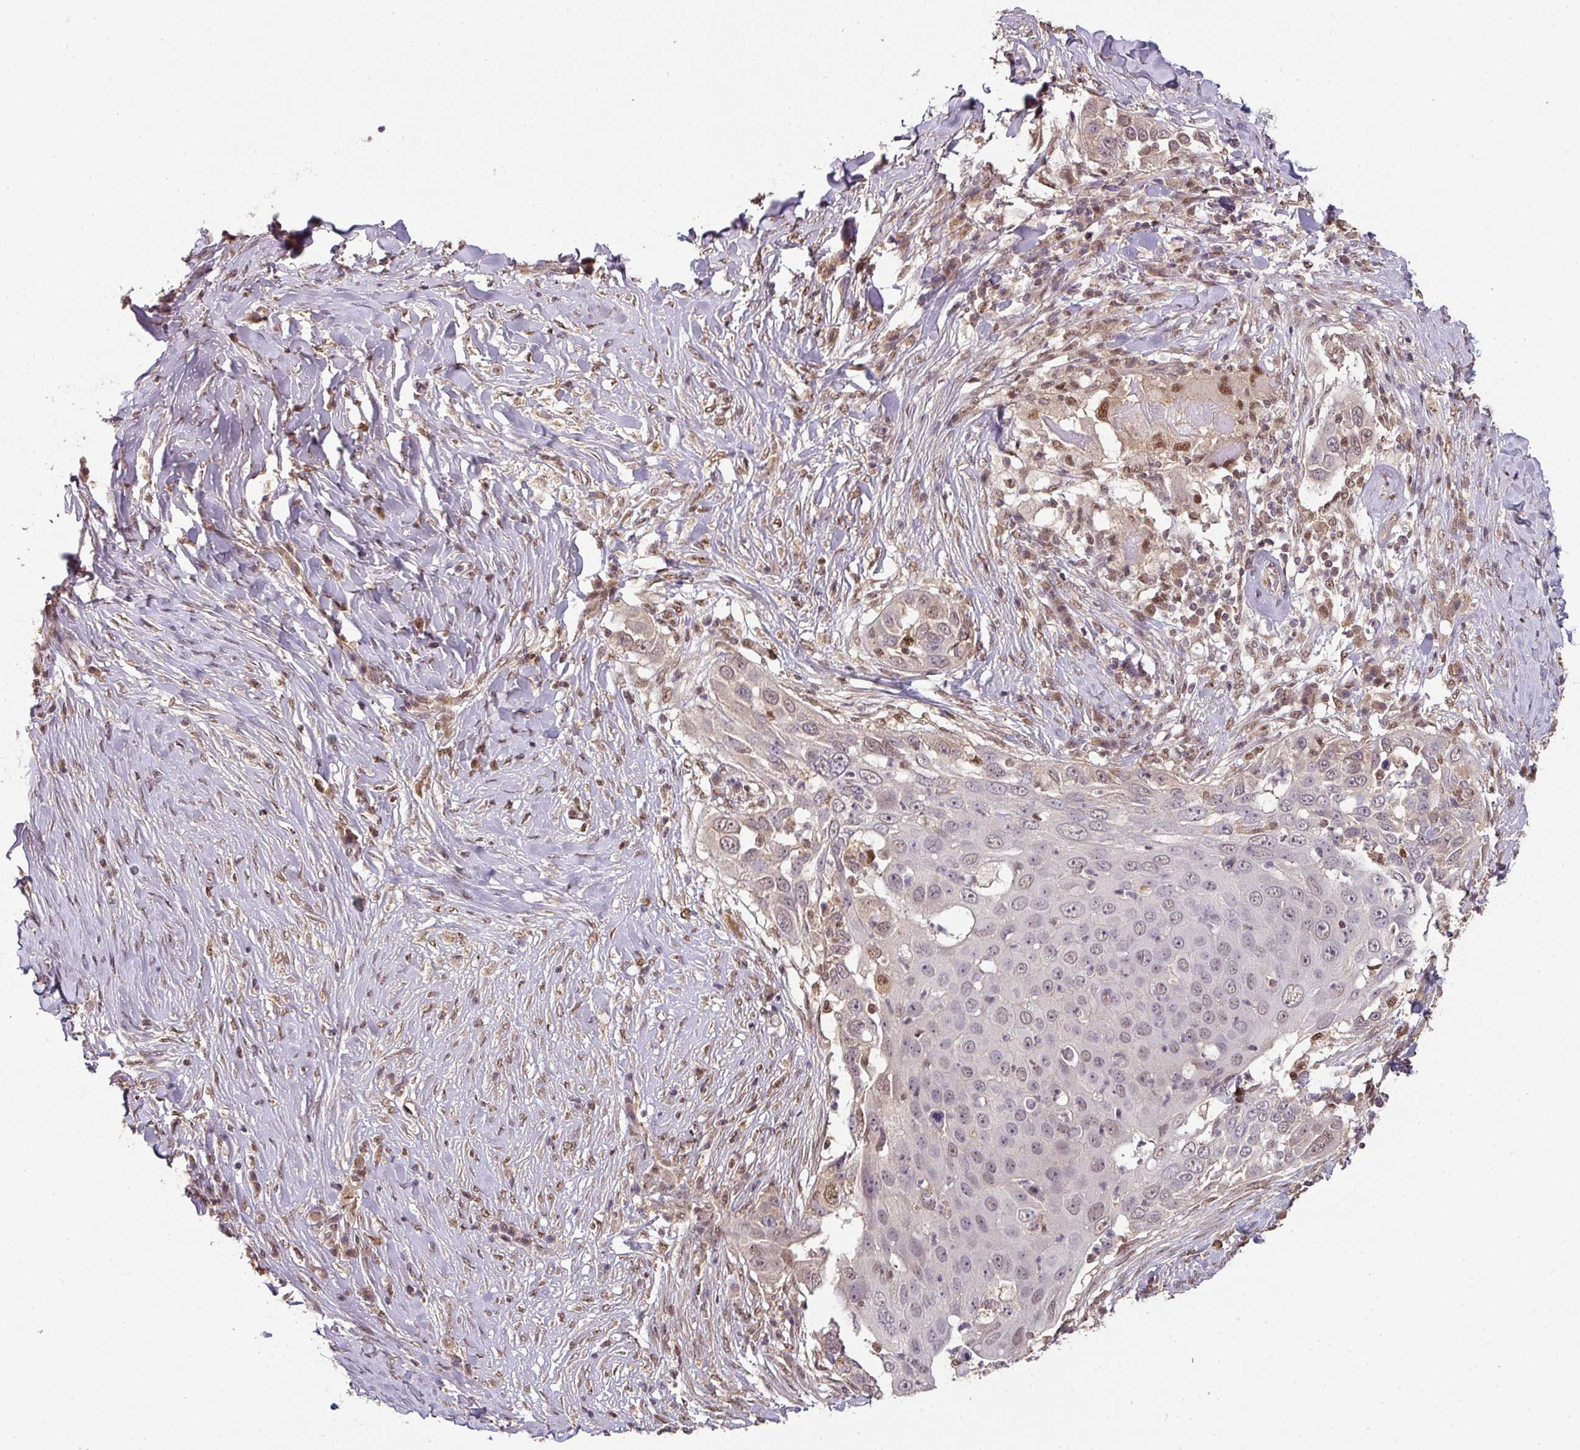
{"staining": {"intensity": "weak", "quantity": "<25%", "location": "nuclear"}, "tissue": "skin cancer", "cell_type": "Tumor cells", "image_type": "cancer", "snomed": [{"axis": "morphology", "description": "Squamous cell carcinoma, NOS"}, {"axis": "topography", "description": "Skin"}], "caption": "DAB immunohistochemical staining of skin cancer exhibits no significant expression in tumor cells.", "gene": "RANBP9", "patient": {"sex": "female", "age": 44}}